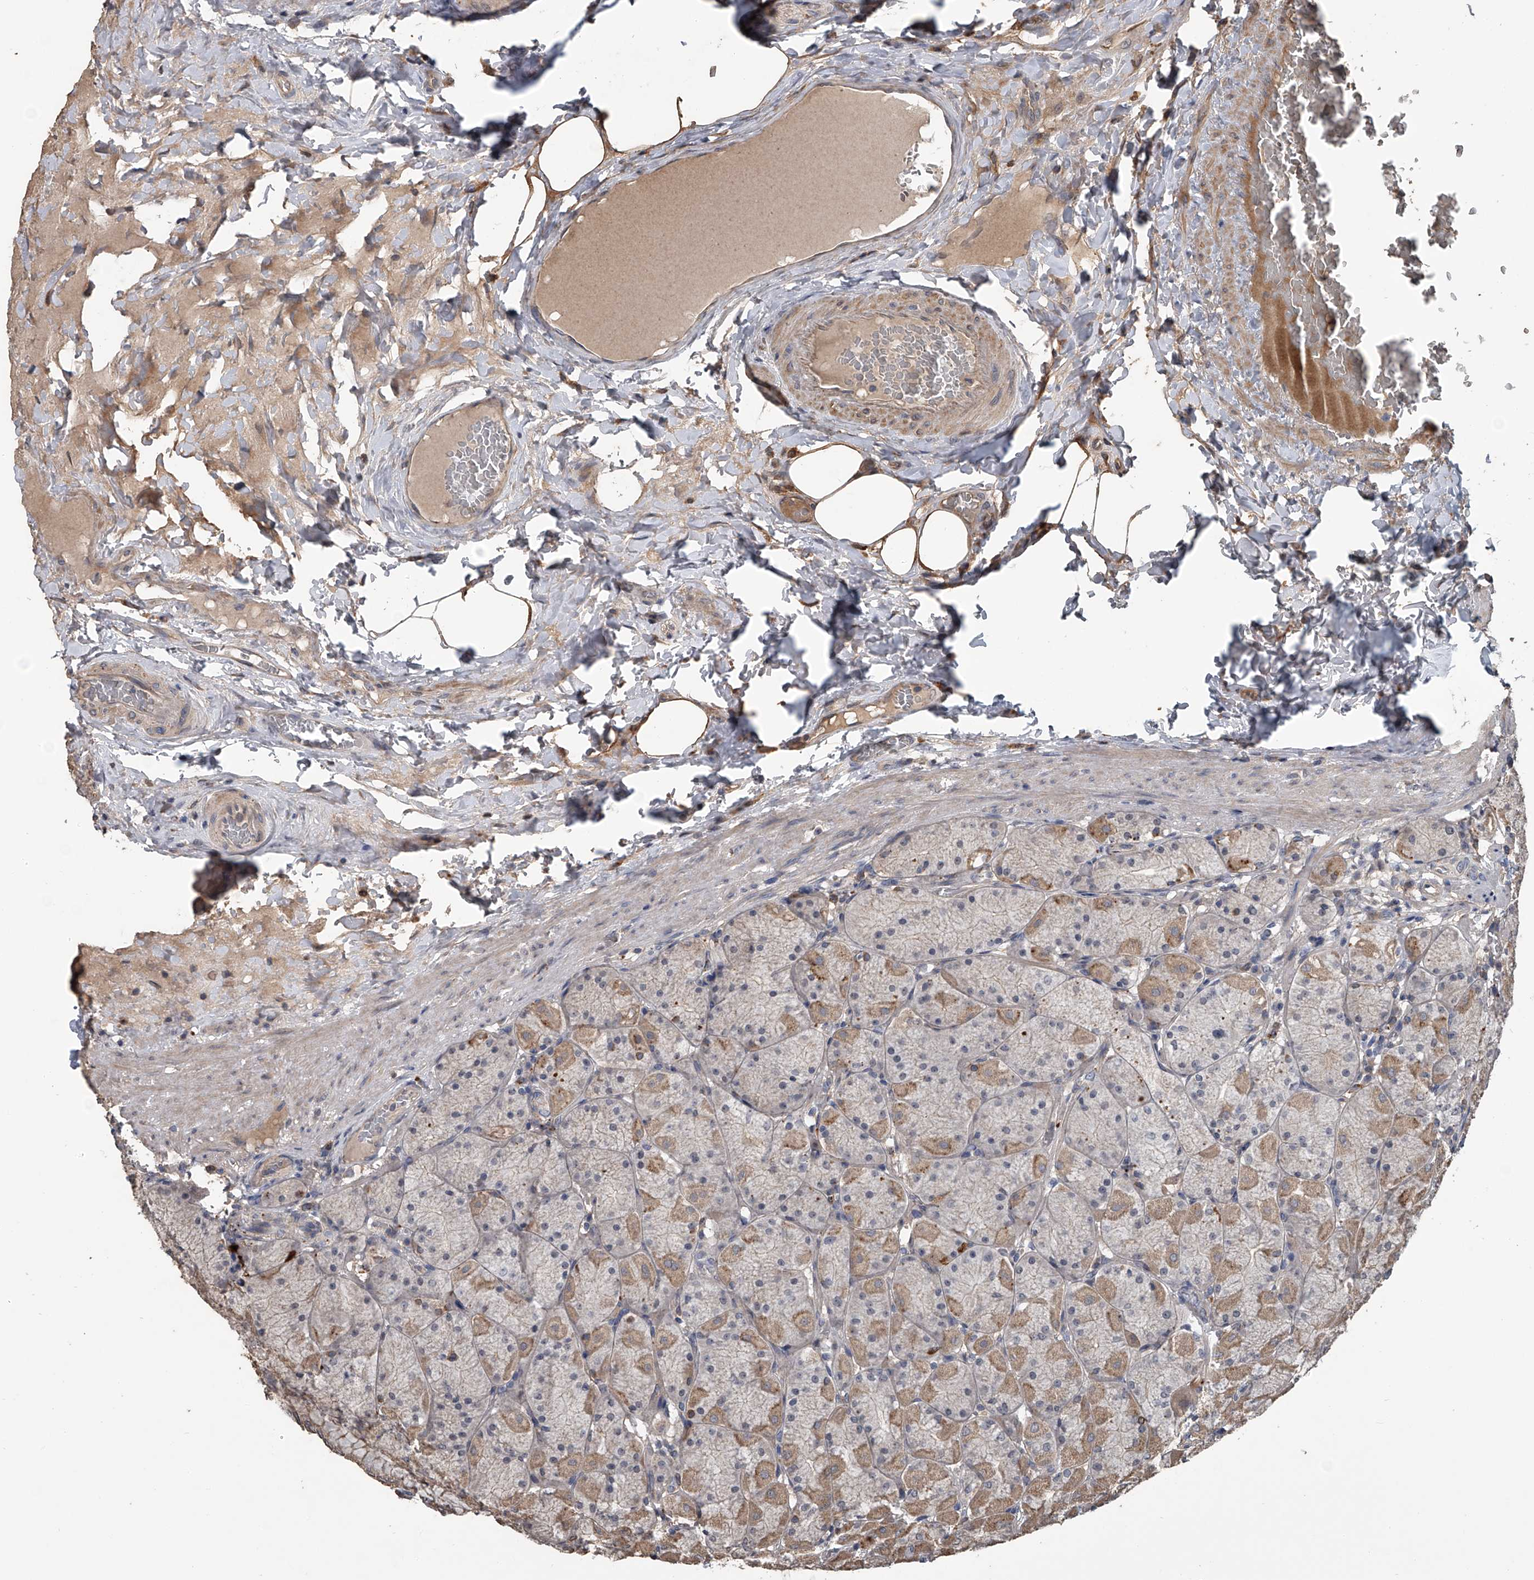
{"staining": {"intensity": "moderate", "quantity": "25%-75%", "location": "cytoplasmic/membranous"}, "tissue": "stomach", "cell_type": "Glandular cells", "image_type": "normal", "snomed": [{"axis": "morphology", "description": "Normal tissue, NOS"}, {"axis": "topography", "description": "Stomach, upper"}], "caption": "Approximately 25%-75% of glandular cells in normal stomach demonstrate moderate cytoplasmic/membranous protein expression as visualized by brown immunohistochemical staining.", "gene": "DOCK9", "patient": {"sex": "female", "age": 56}}